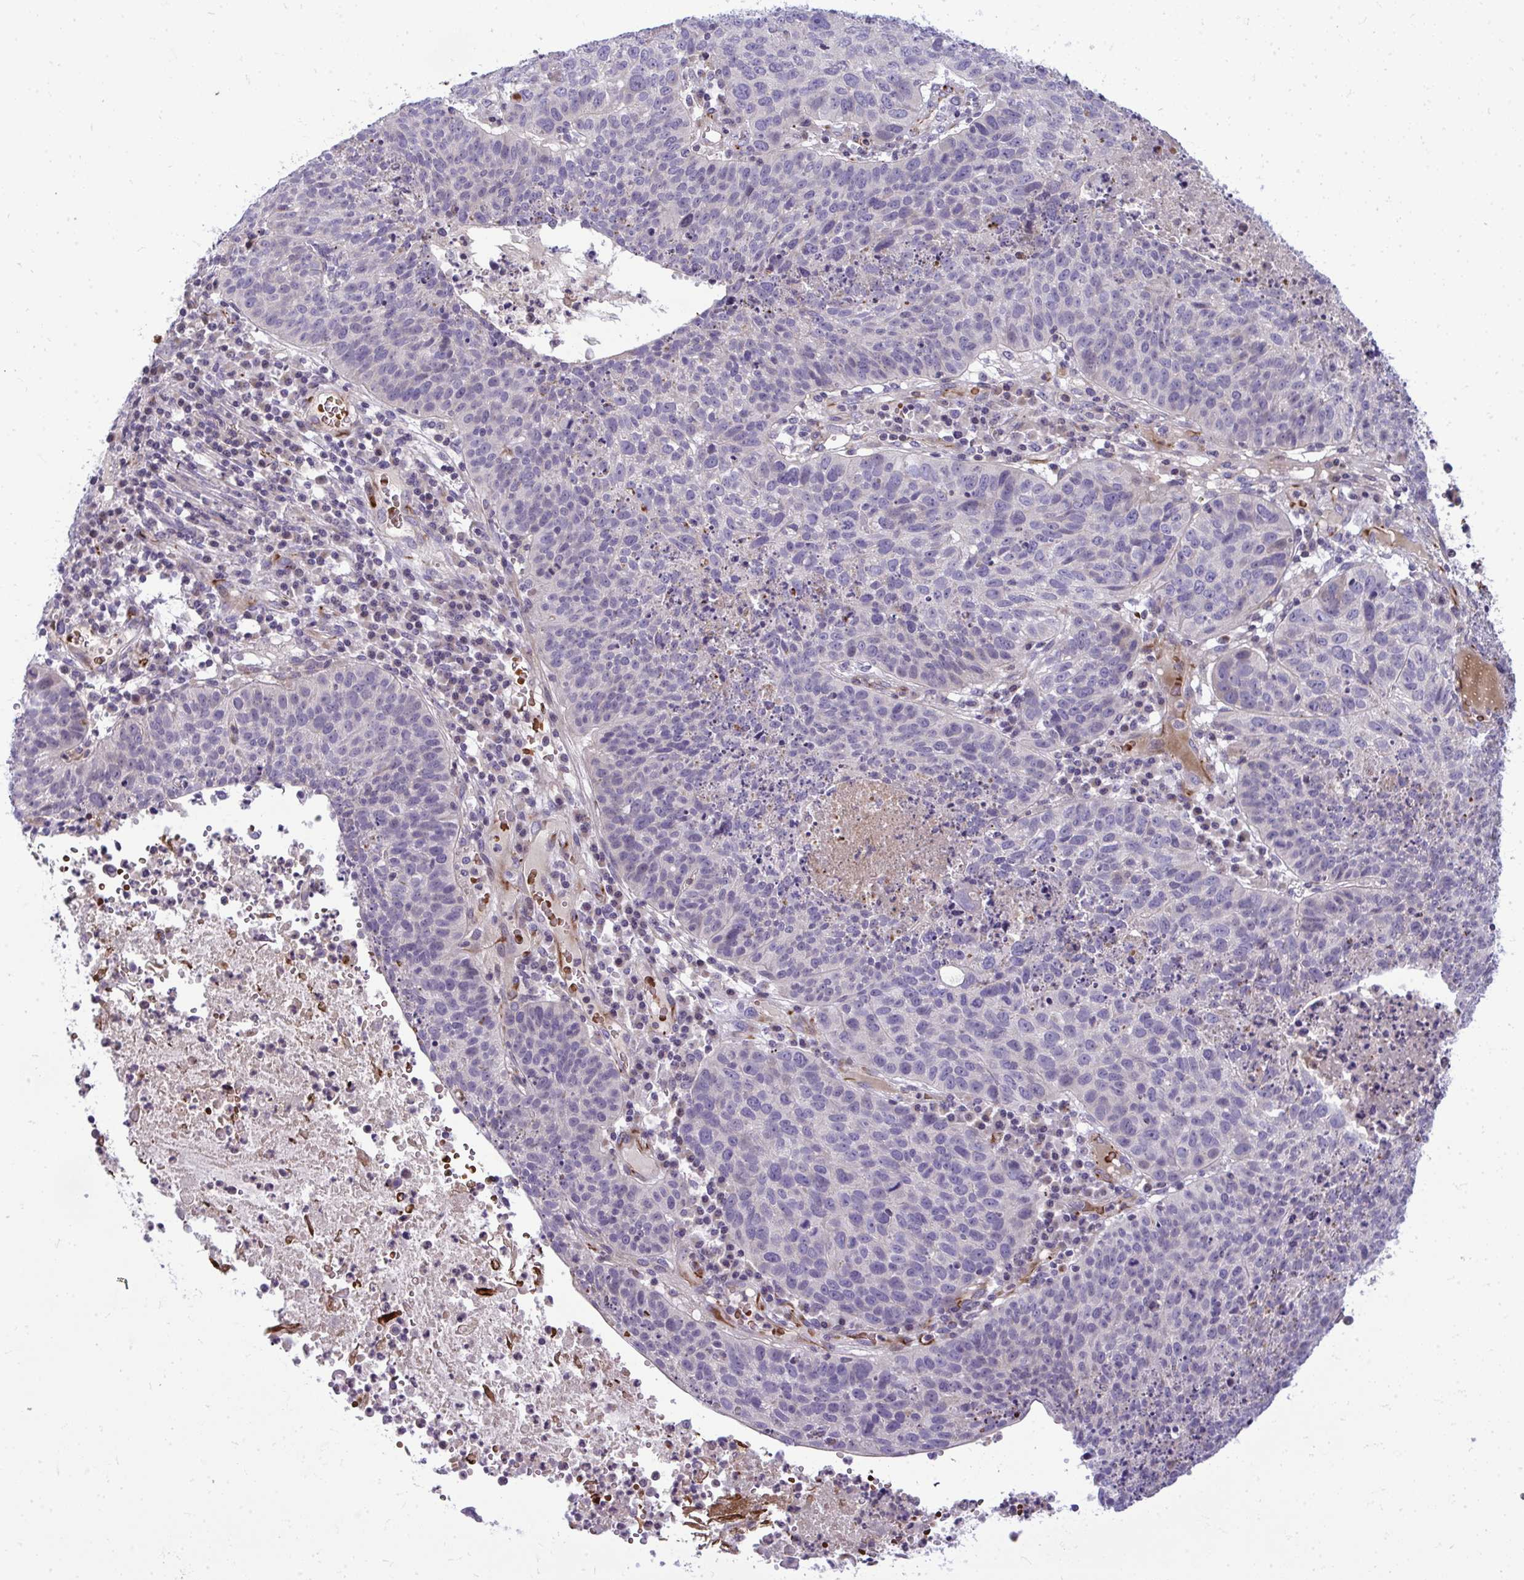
{"staining": {"intensity": "negative", "quantity": "none", "location": "none"}, "tissue": "lung cancer", "cell_type": "Tumor cells", "image_type": "cancer", "snomed": [{"axis": "morphology", "description": "Squamous cell carcinoma, NOS"}, {"axis": "topography", "description": "Lung"}], "caption": "Tumor cells are negative for protein expression in human lung cancer (squamous cell carcinoma).", "gene": "SLC14A1", "patient": {"sex": "male", "age": 63}}